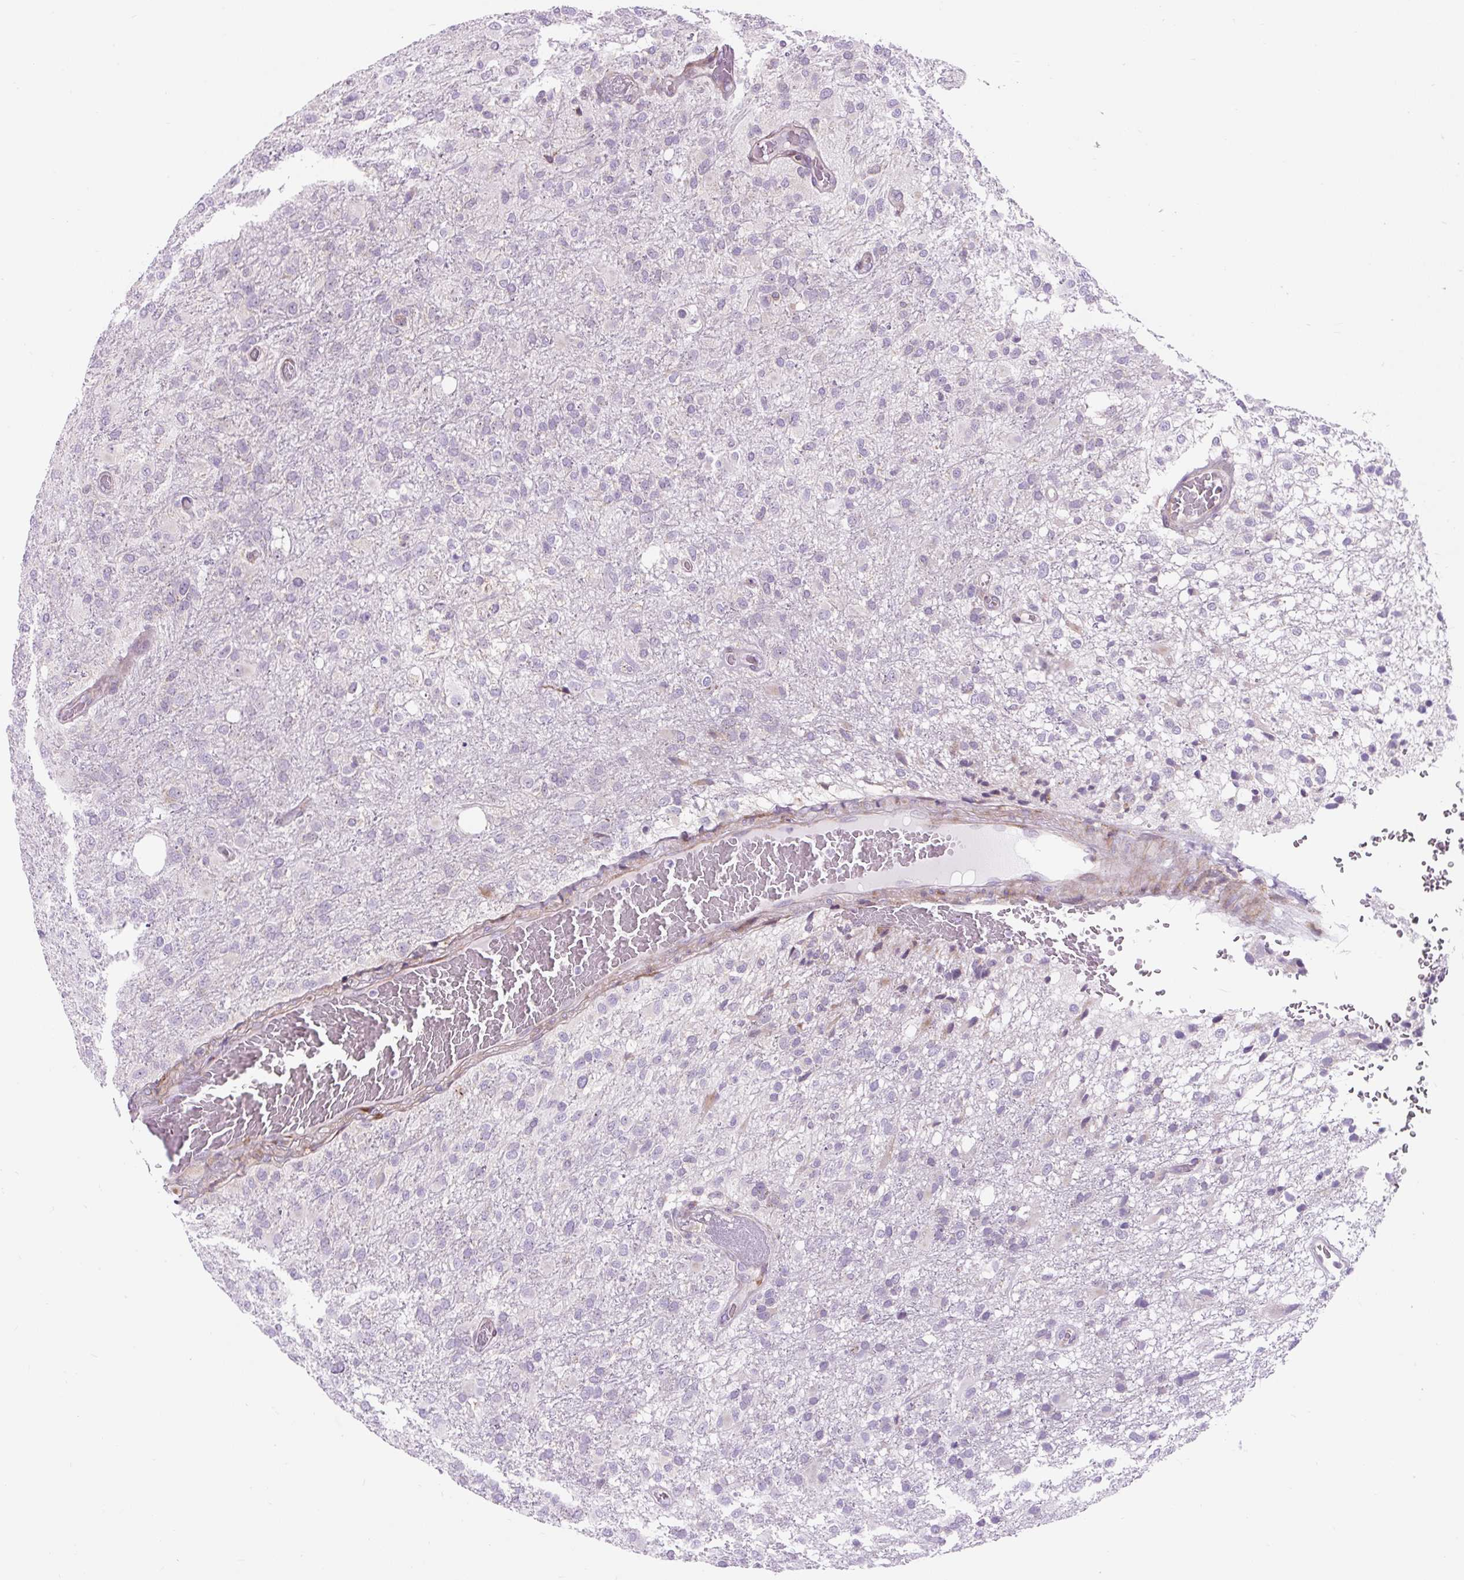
{"staining": {"intensity": "negative", "quantity": "none", "location": "none"}, "tissue": "glioma", "cell_type": "Tumor cells", "image_type": "cancer", "snomed": [{"axis": "morphology", "description": "Glioma, malignant, High grade"}, {"axis": "topography", "description": "Brain"}], "caption": "An immunohistochemistry (IHC) micrograph of glioma is shown. There is no staining in tumor cells of glioma.", "gene": "CISD3", "patient": {"sex": "female", "age": 74}}